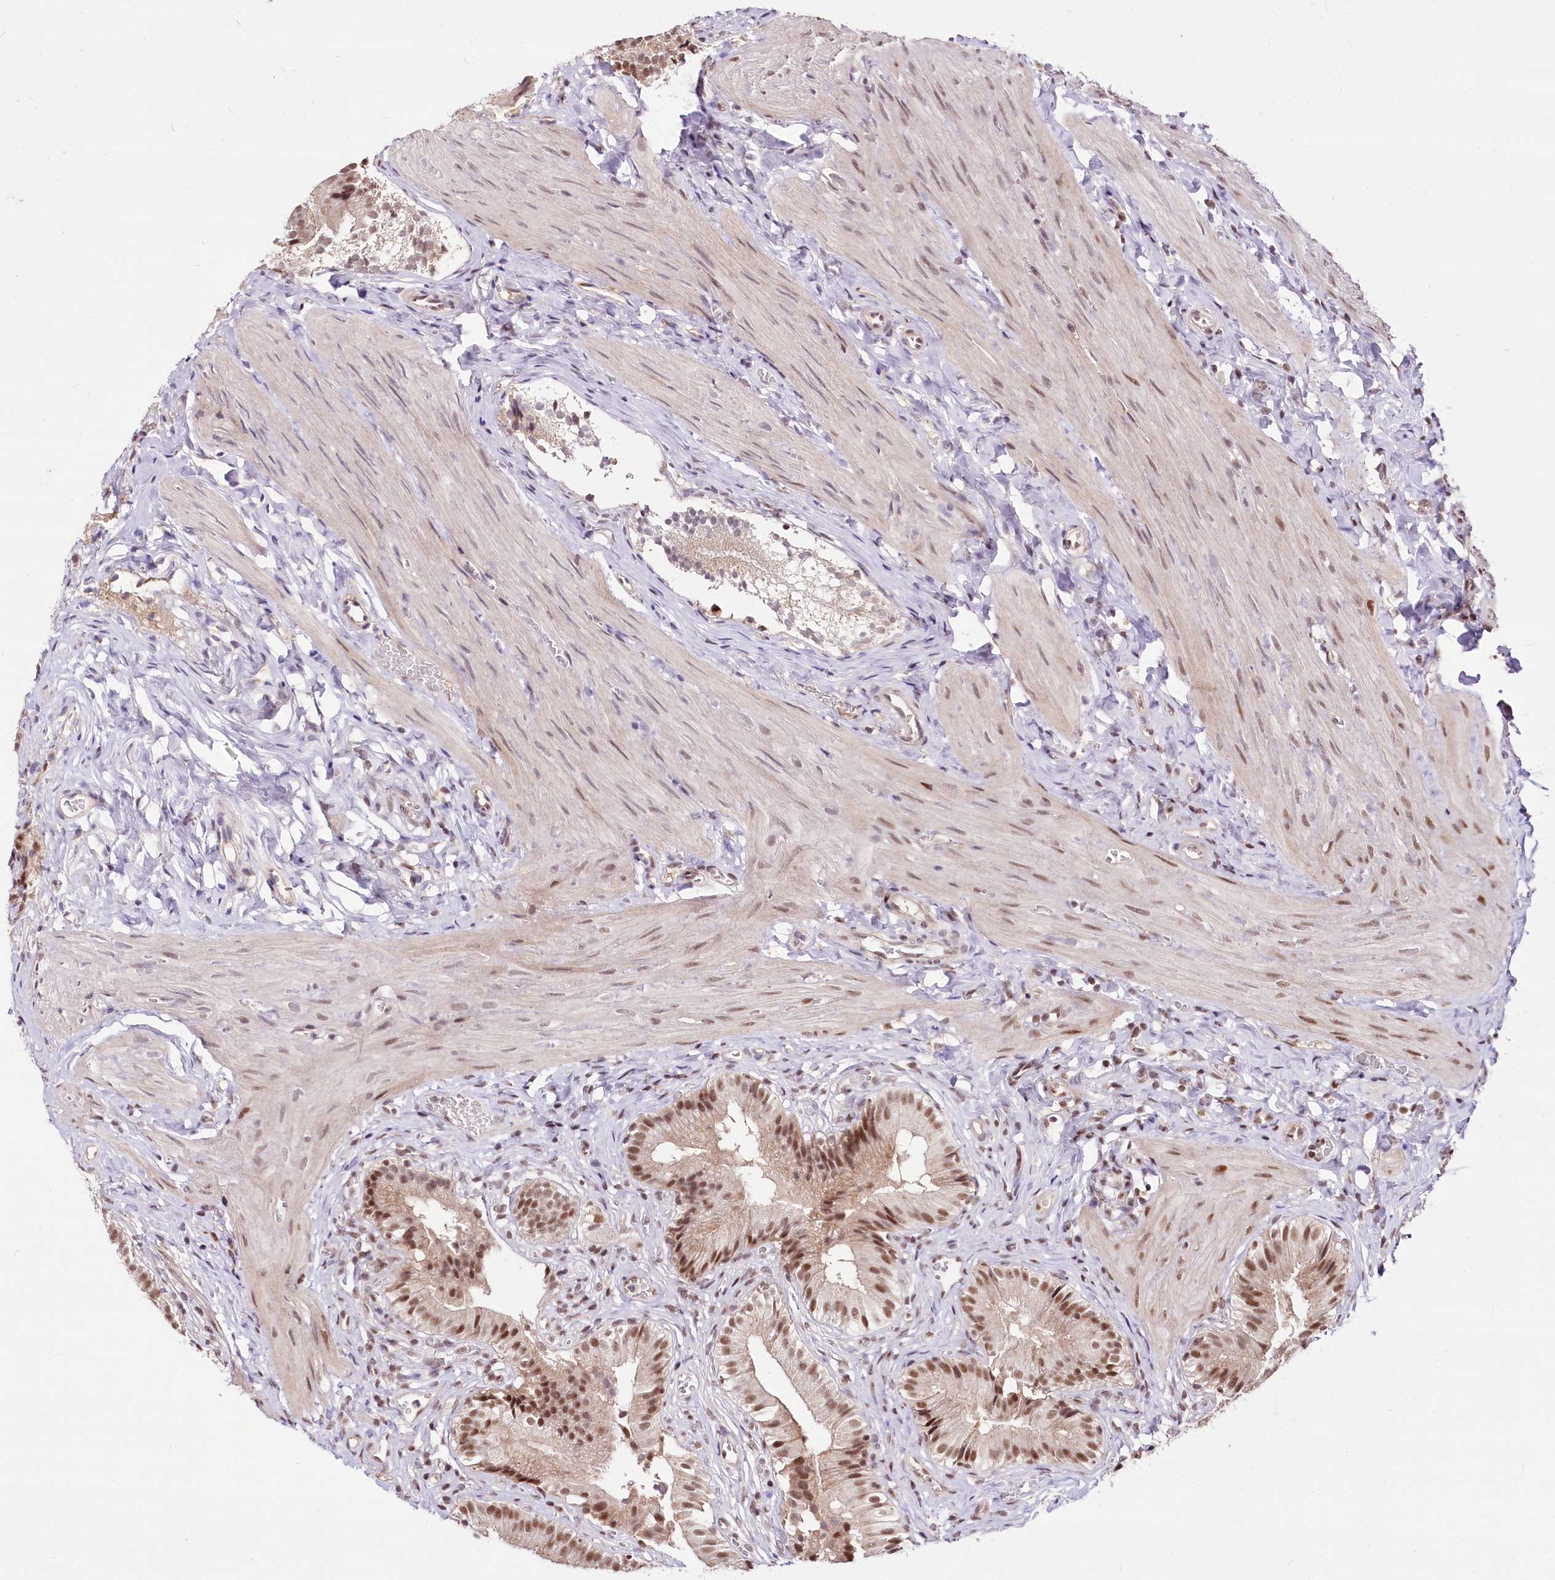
{"staining": {"intensity": "moderate", "quantity": ">75%", "location": "nuclear"}, "tissue": "gallbladder", "cell_type": "Glandular cells", "image_type": "normal", "snomed": [{"axis": "morphology", "description": "Normal tissue, NOS"}, {"axis": "topography", "description": "Gallbladder"}], "caption": "IHC image of unremarkable human gallbladder stained for a protein (brown), which displays medium levels of moderate nuclear expression in approximately >75% of glandular cells.", "gene": "POLA2", "patient": {"sex": "female", "age": 47}}